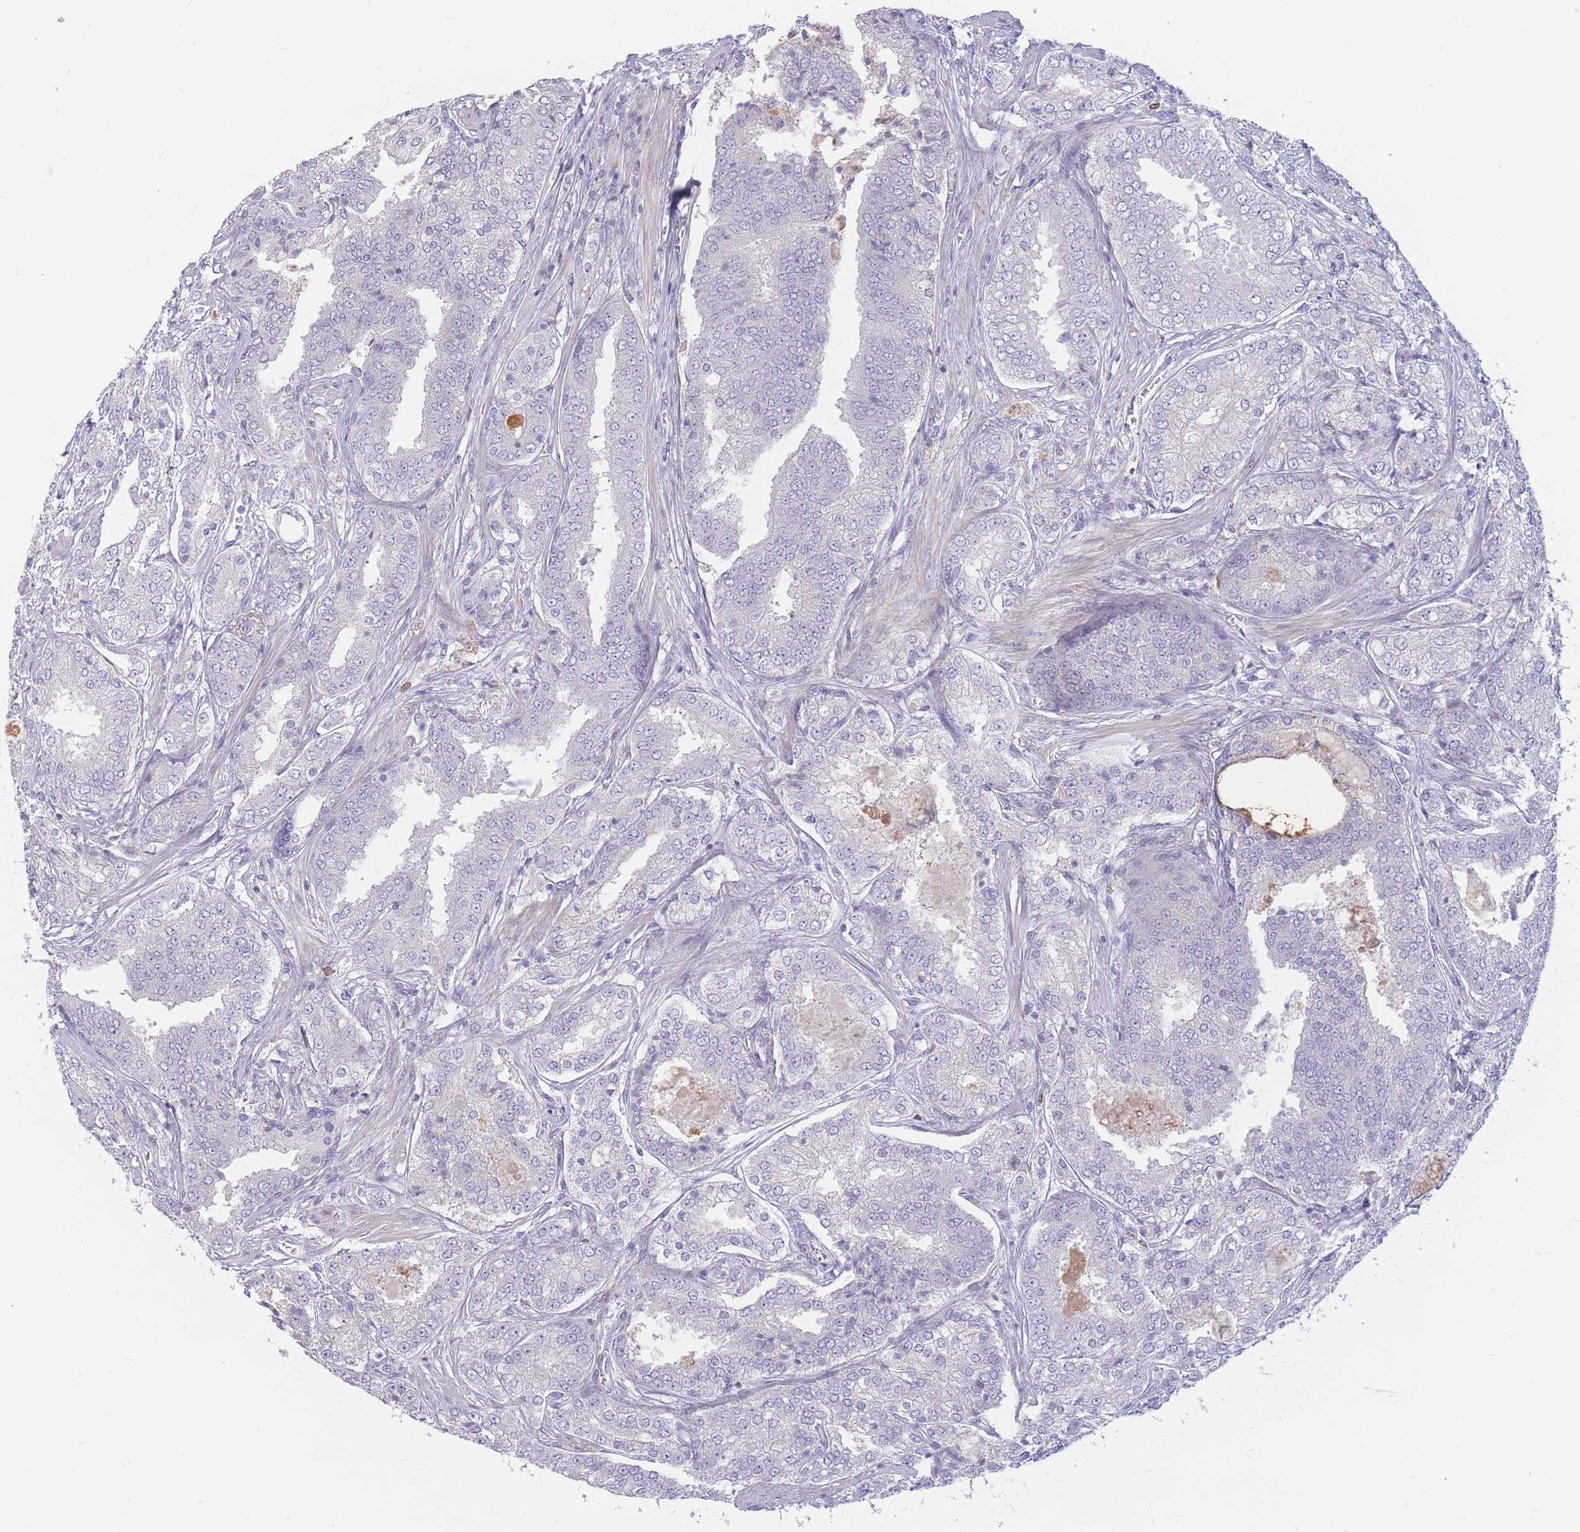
{"staining": {"intensity": "negative", "quantity": "none", "location": "none"}, "tissue": "prostate cancer", "cell_type": "Tumor cells", "image_type": "cancer", "snomed": [{"axis": "morphology", "description": "Adenocarcinoma, High grade"}, {"axis": "topography", "description": "Prostate"}], "caption": "Tumor cells show no significant staining in high-grade adenocarcinoma (prostate).", "gene": "PTGDR", "patient": {"sex": "male", "age": 63}}